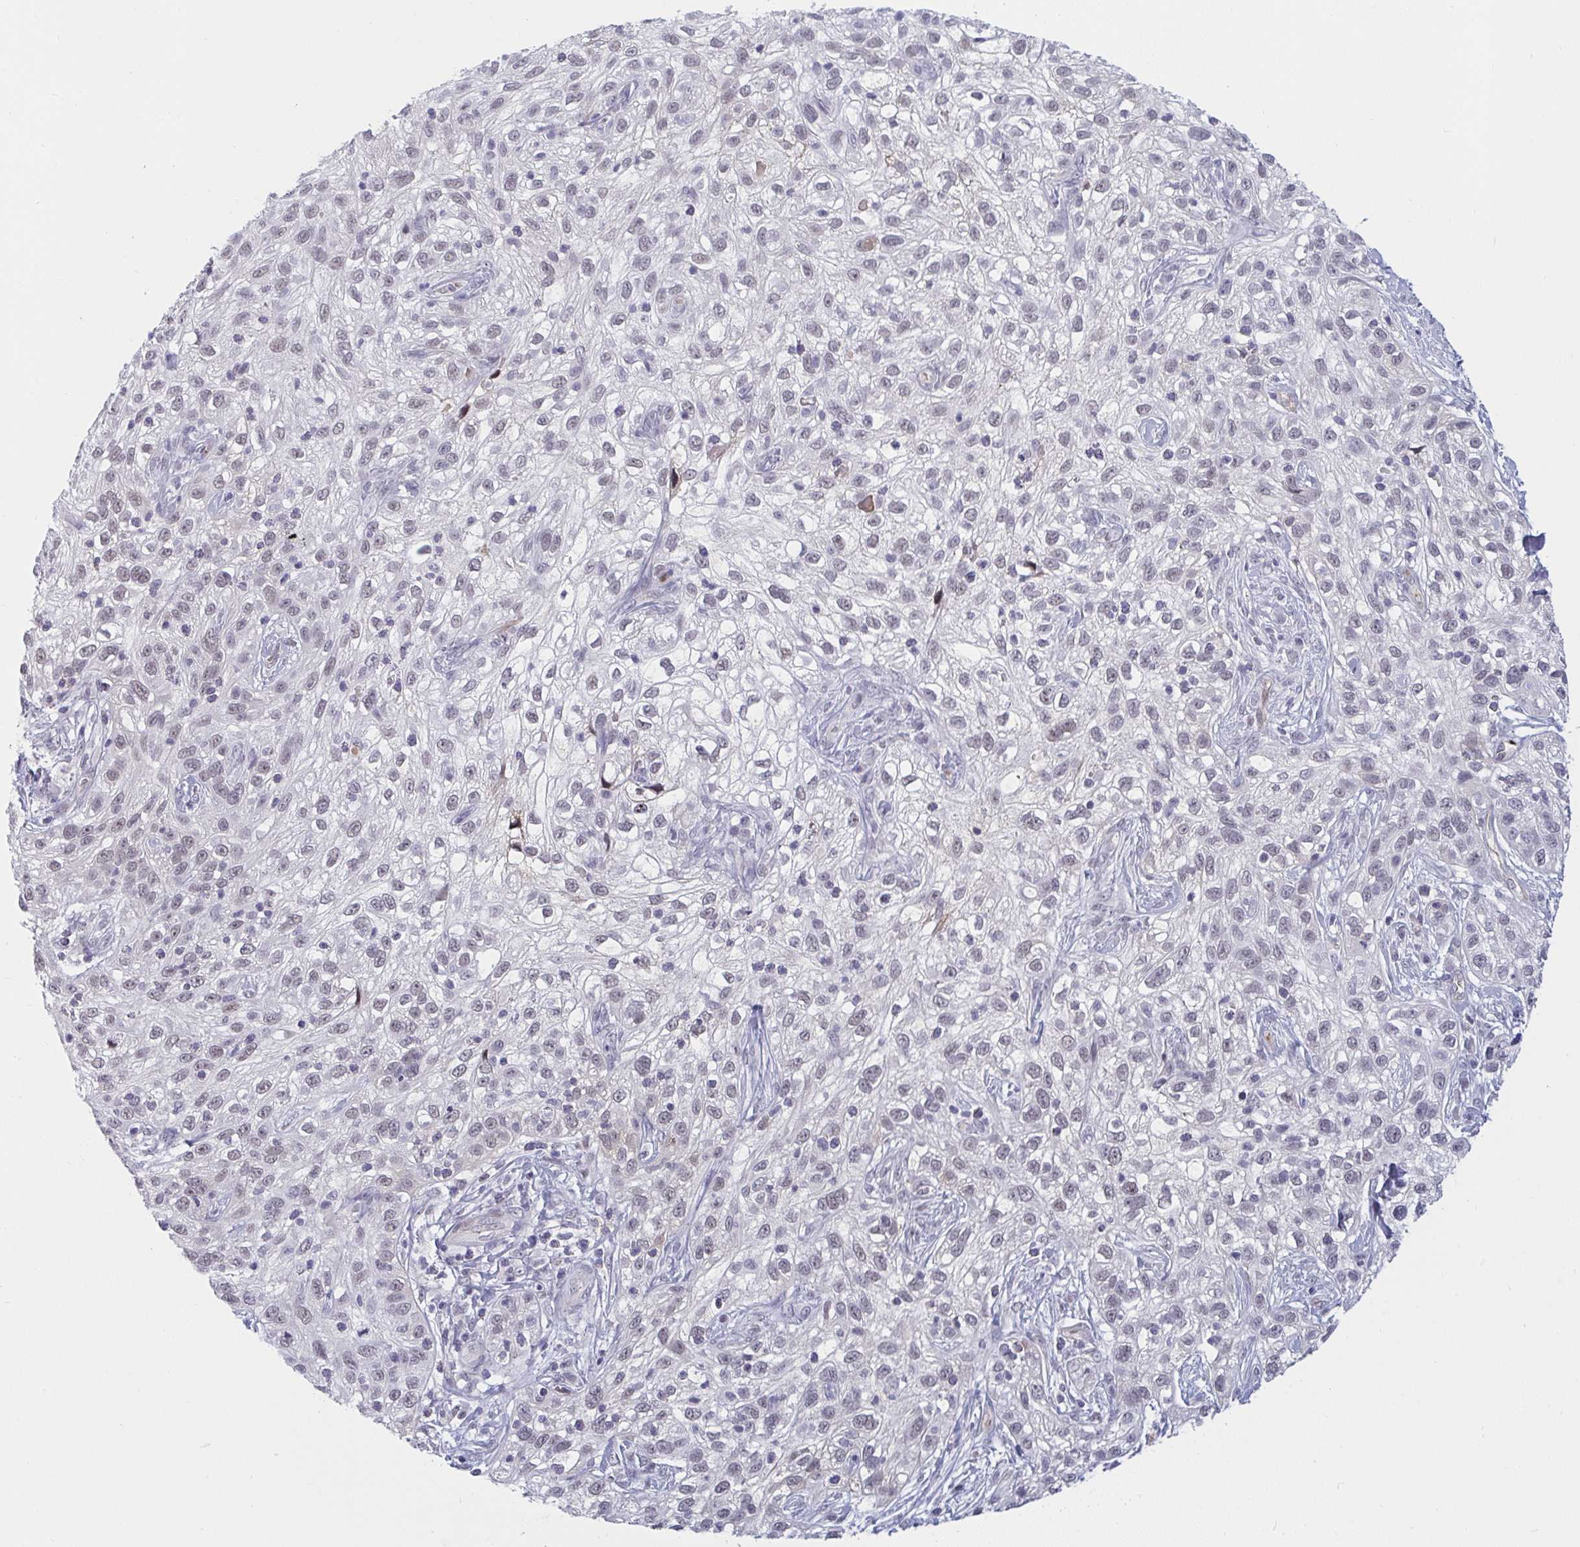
{"staining": {"intensity": "weak", "quantity": "<25%", "location": "nuclear"}, "tissue": "skin cancer", "cell_type": "Tumor cells", "image_type": "cancer", "snomed": [{"axis": "morphology", "description": "Squamous cell carcinoma, NOS"}, {"axis": "topography", "description": "Skin"}], "caption": "There is no significant staining in tumor cells of skin cancer.", "gene": "DSCAML1", "patient": {"sex": "male", "age": 82}}